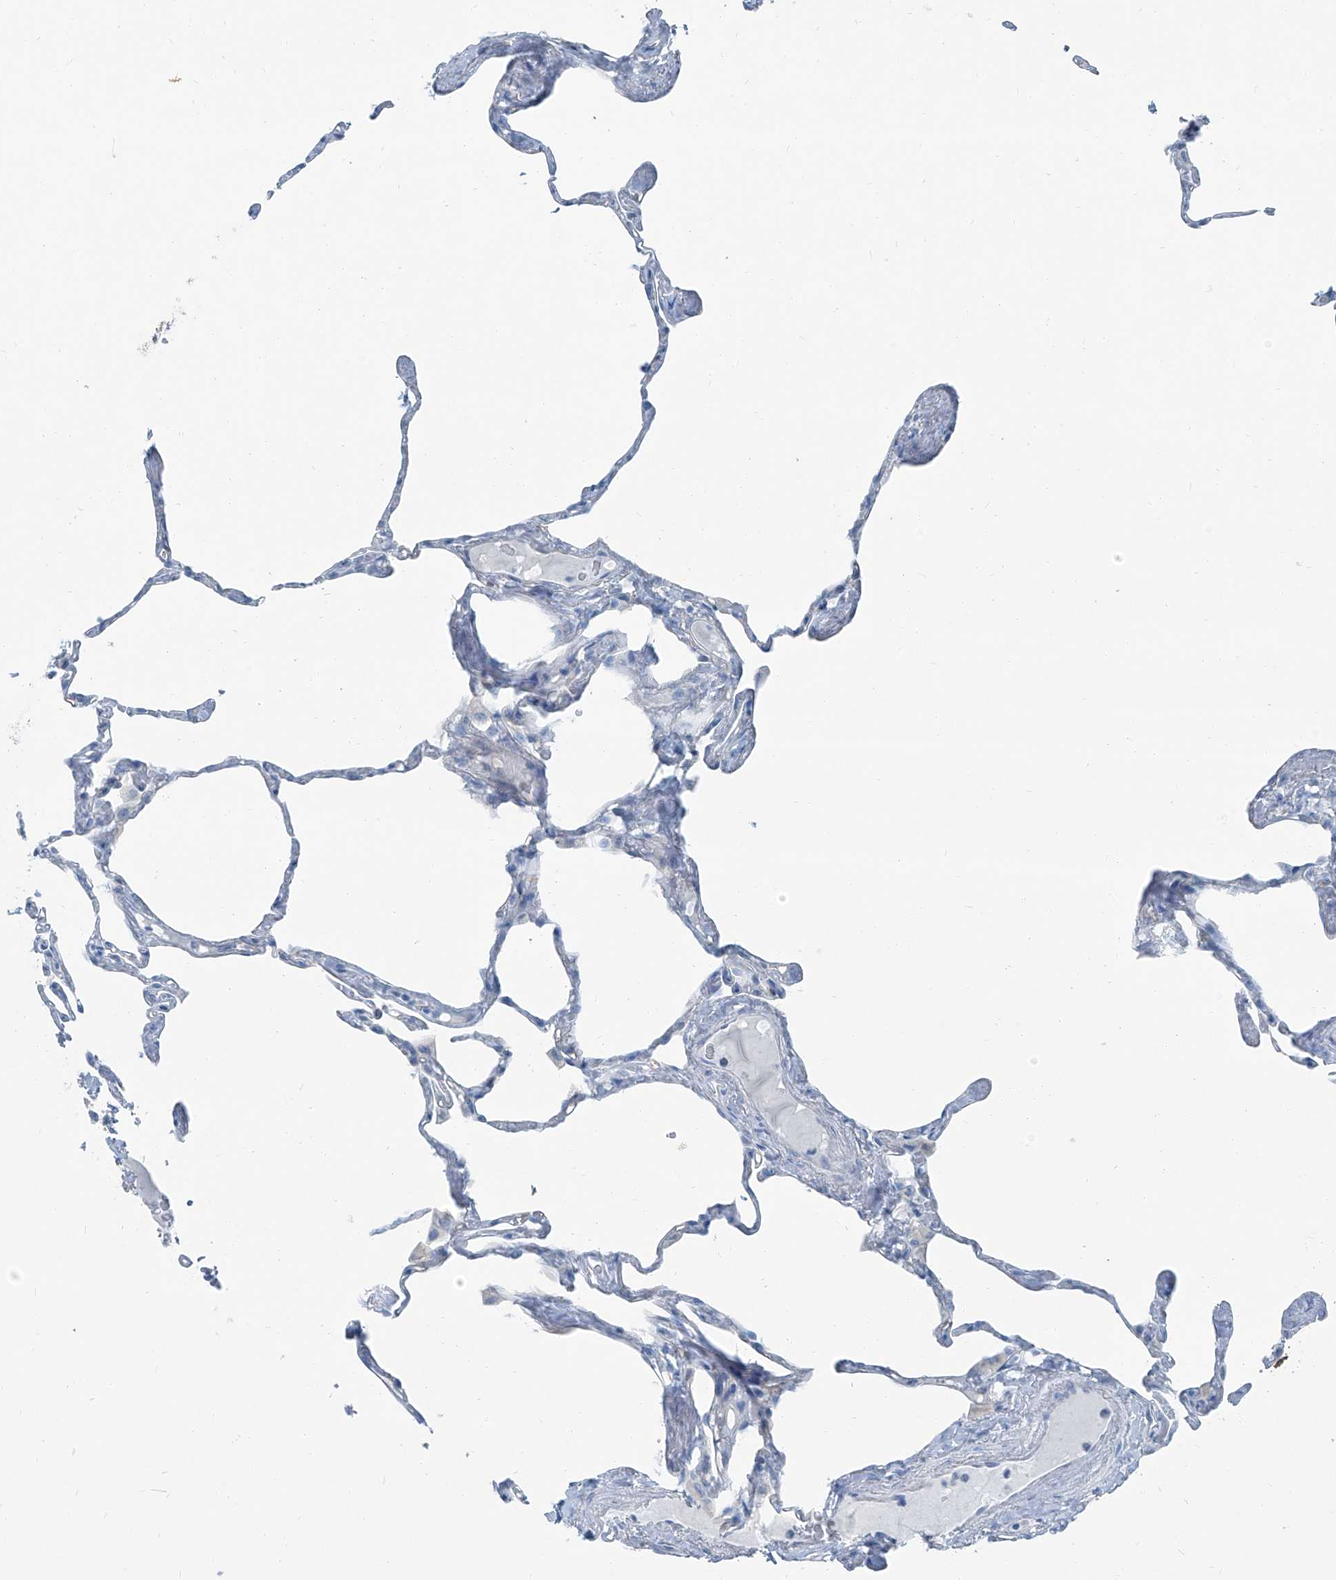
{"staining": {"intensity": "negative", "quantity": "none", "location": "none"}, "tissue": "lung", "cell_type": "Alveolar cells", "image_type": "normal", "snomed": [{"axis": "morphology", "description": "Normal tissue, NOS"}, {"axis": "topography", "description": "Lung"}], "caption": "Immunohistochemistry image of unremarkable lung stained for a protein (brown), which displays no expression in alveolar cells. (Brightfield microscopy of DAB IHC at high magnification).", "gene": "RGN", "patient": {"sex": "male", "age": 65}}